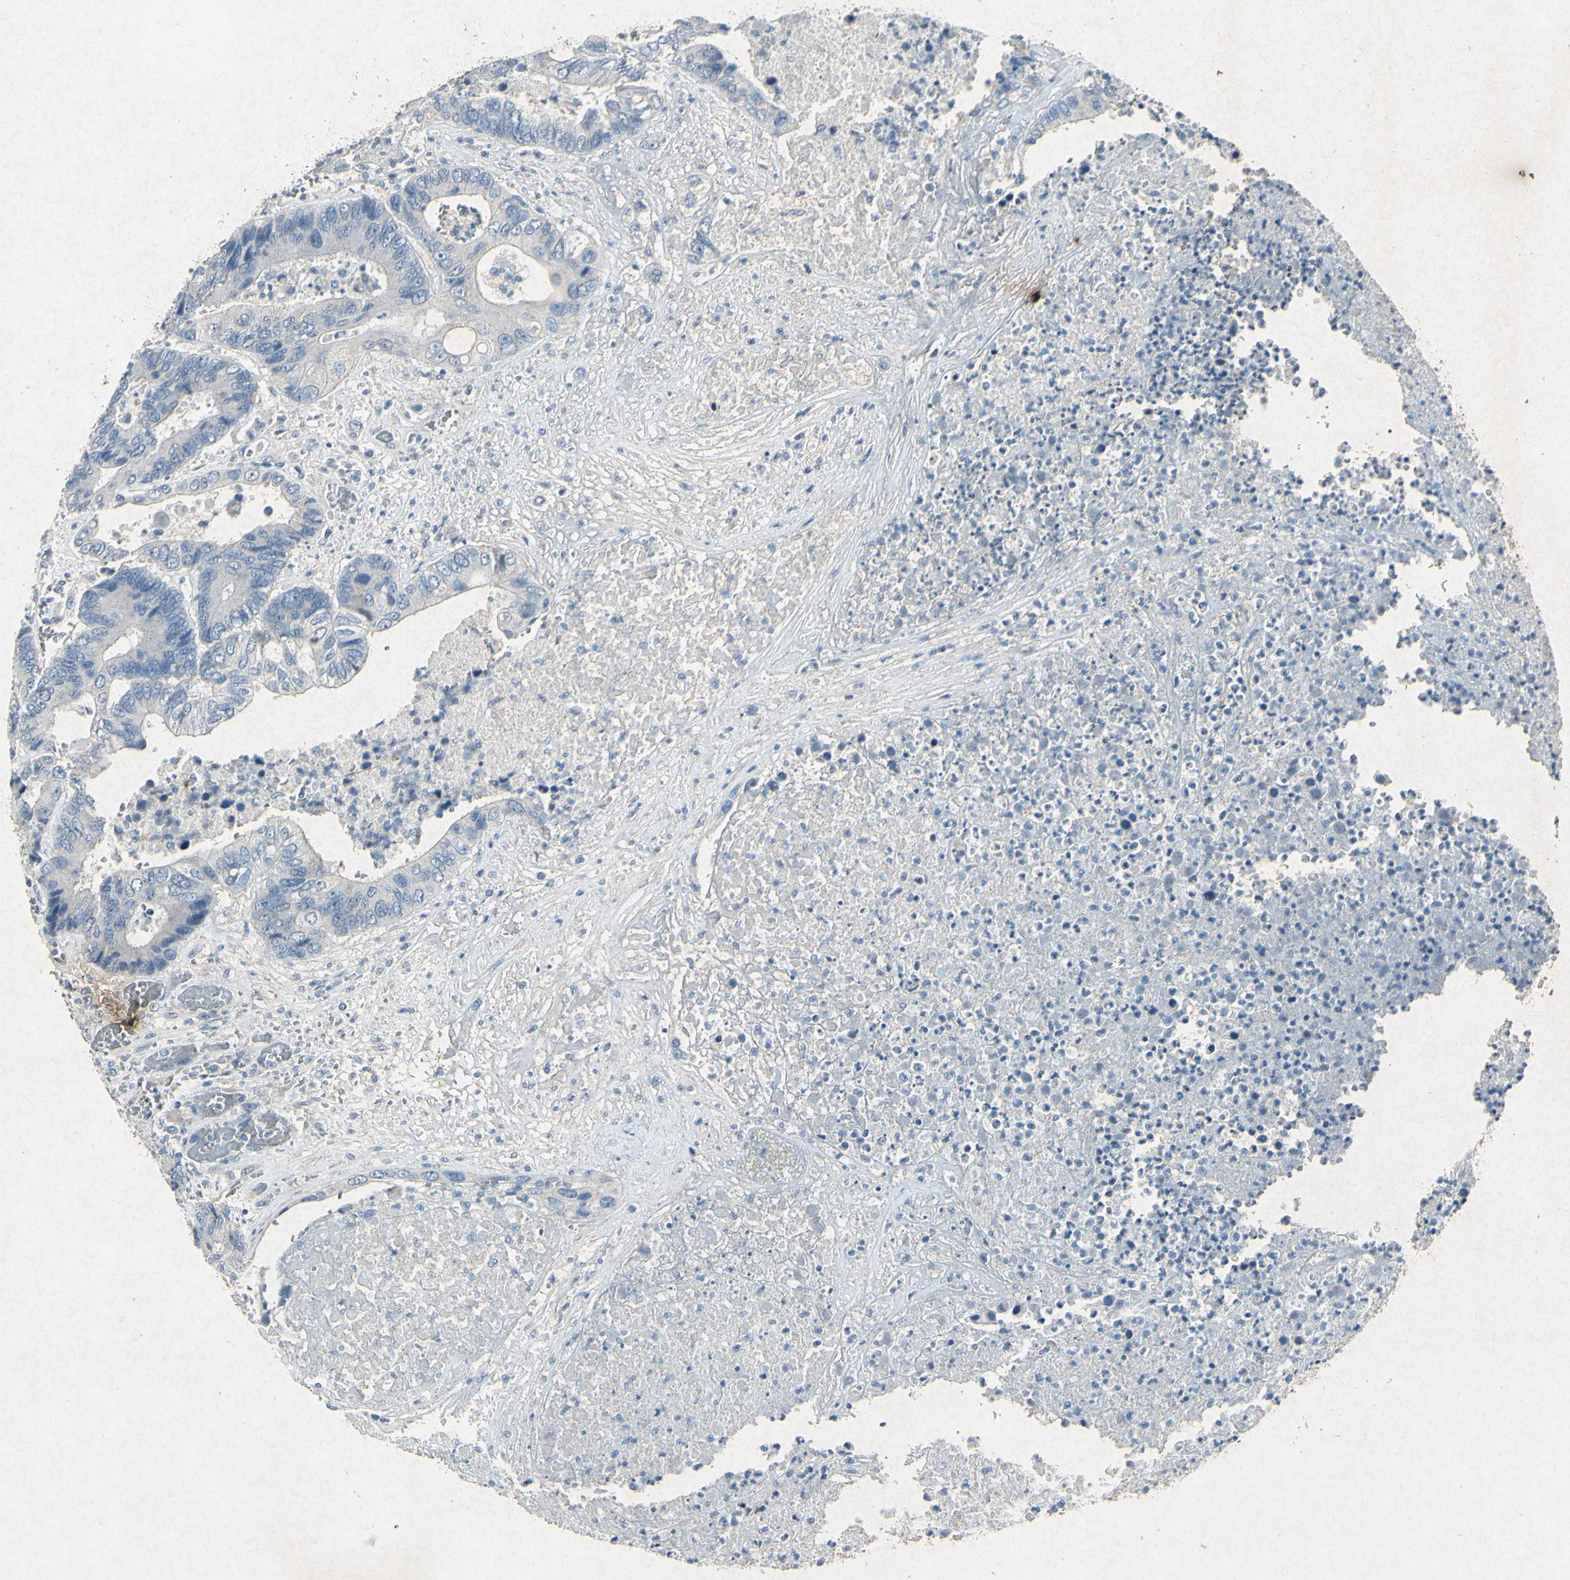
{"staining": {"intensity": "negative", "quantity": "none", "location": "none"}, "tissue": "colorectal cancer", "cell_type": "Tumor cells", "image_type": "cancer", "snomed": [{"axis": "morphology", "description": "Adenocarcinoma, NOS"}, {"axis": "topography", "description": "Rectum"}], "caption": "Immunohistochemistry photomicrograph of neoplastic tissue: human colorectal cancer stained with DAB (3,3'-diaminobenzidine) reveals no significant protein staining in tumor cells.", "gene": "SNAP91", "patient": {"sex": "male", "age": 55}}